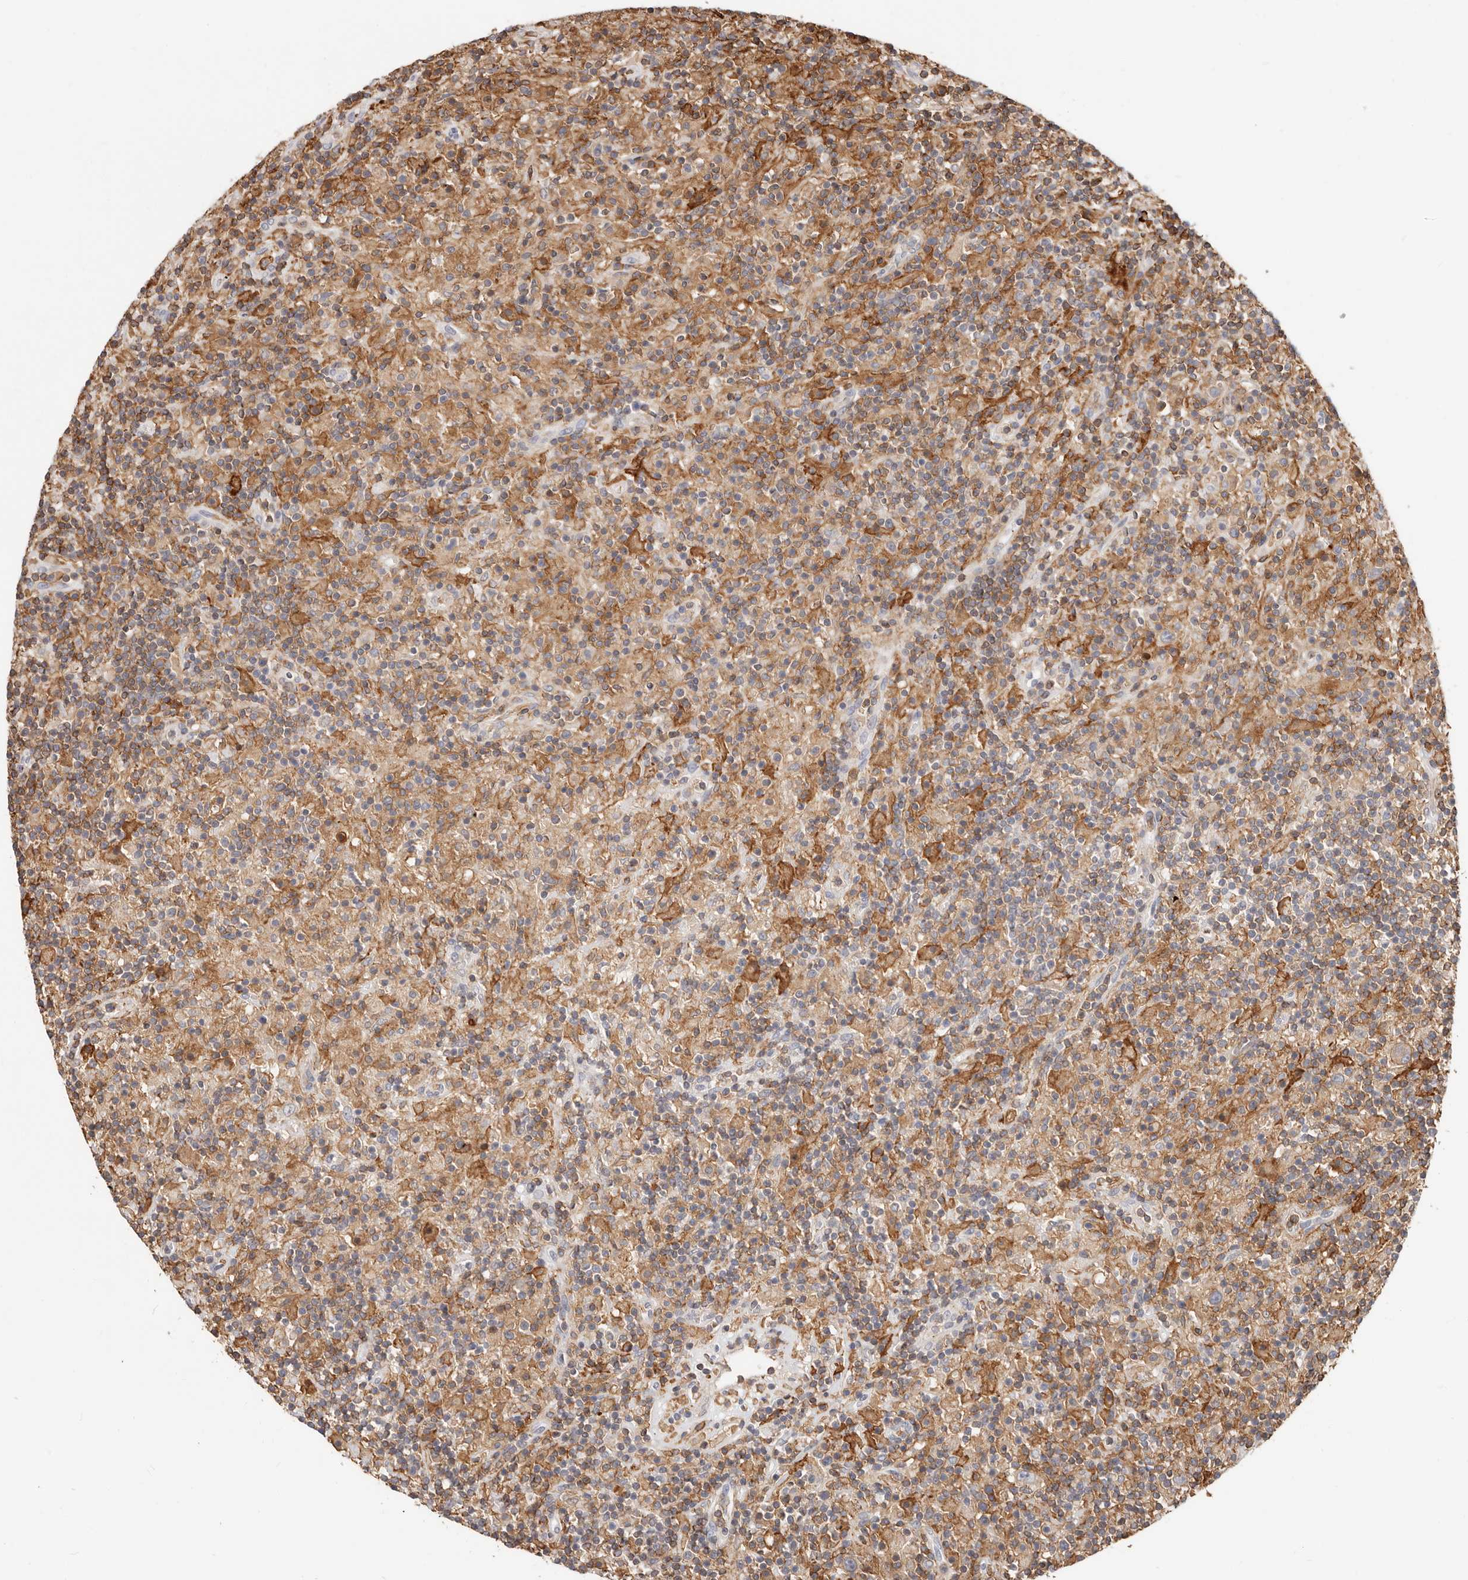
{"staining": {"intensity": "moderate", "quantity": "<25%", "location": "cytoplasmic/membranous"}, "tissue": "lymphoma", "cell_type": "Tumor cells", "image_type": "cancer", "snomed": [{"axis": "morphology", "description": "Hodgkin's disease, NOS"}, {"axis": "topography", "description": "Lymph node"}], "caption": "The photomicrograph displays immunohistochemical staining of Hodgkin's disease. There is moderate cytoplasmic/membranous positivity is appreciated in about <25% of tumor cells.", "gene": "TMEM63B", "patient": {"sex": "male", "age": 70}}